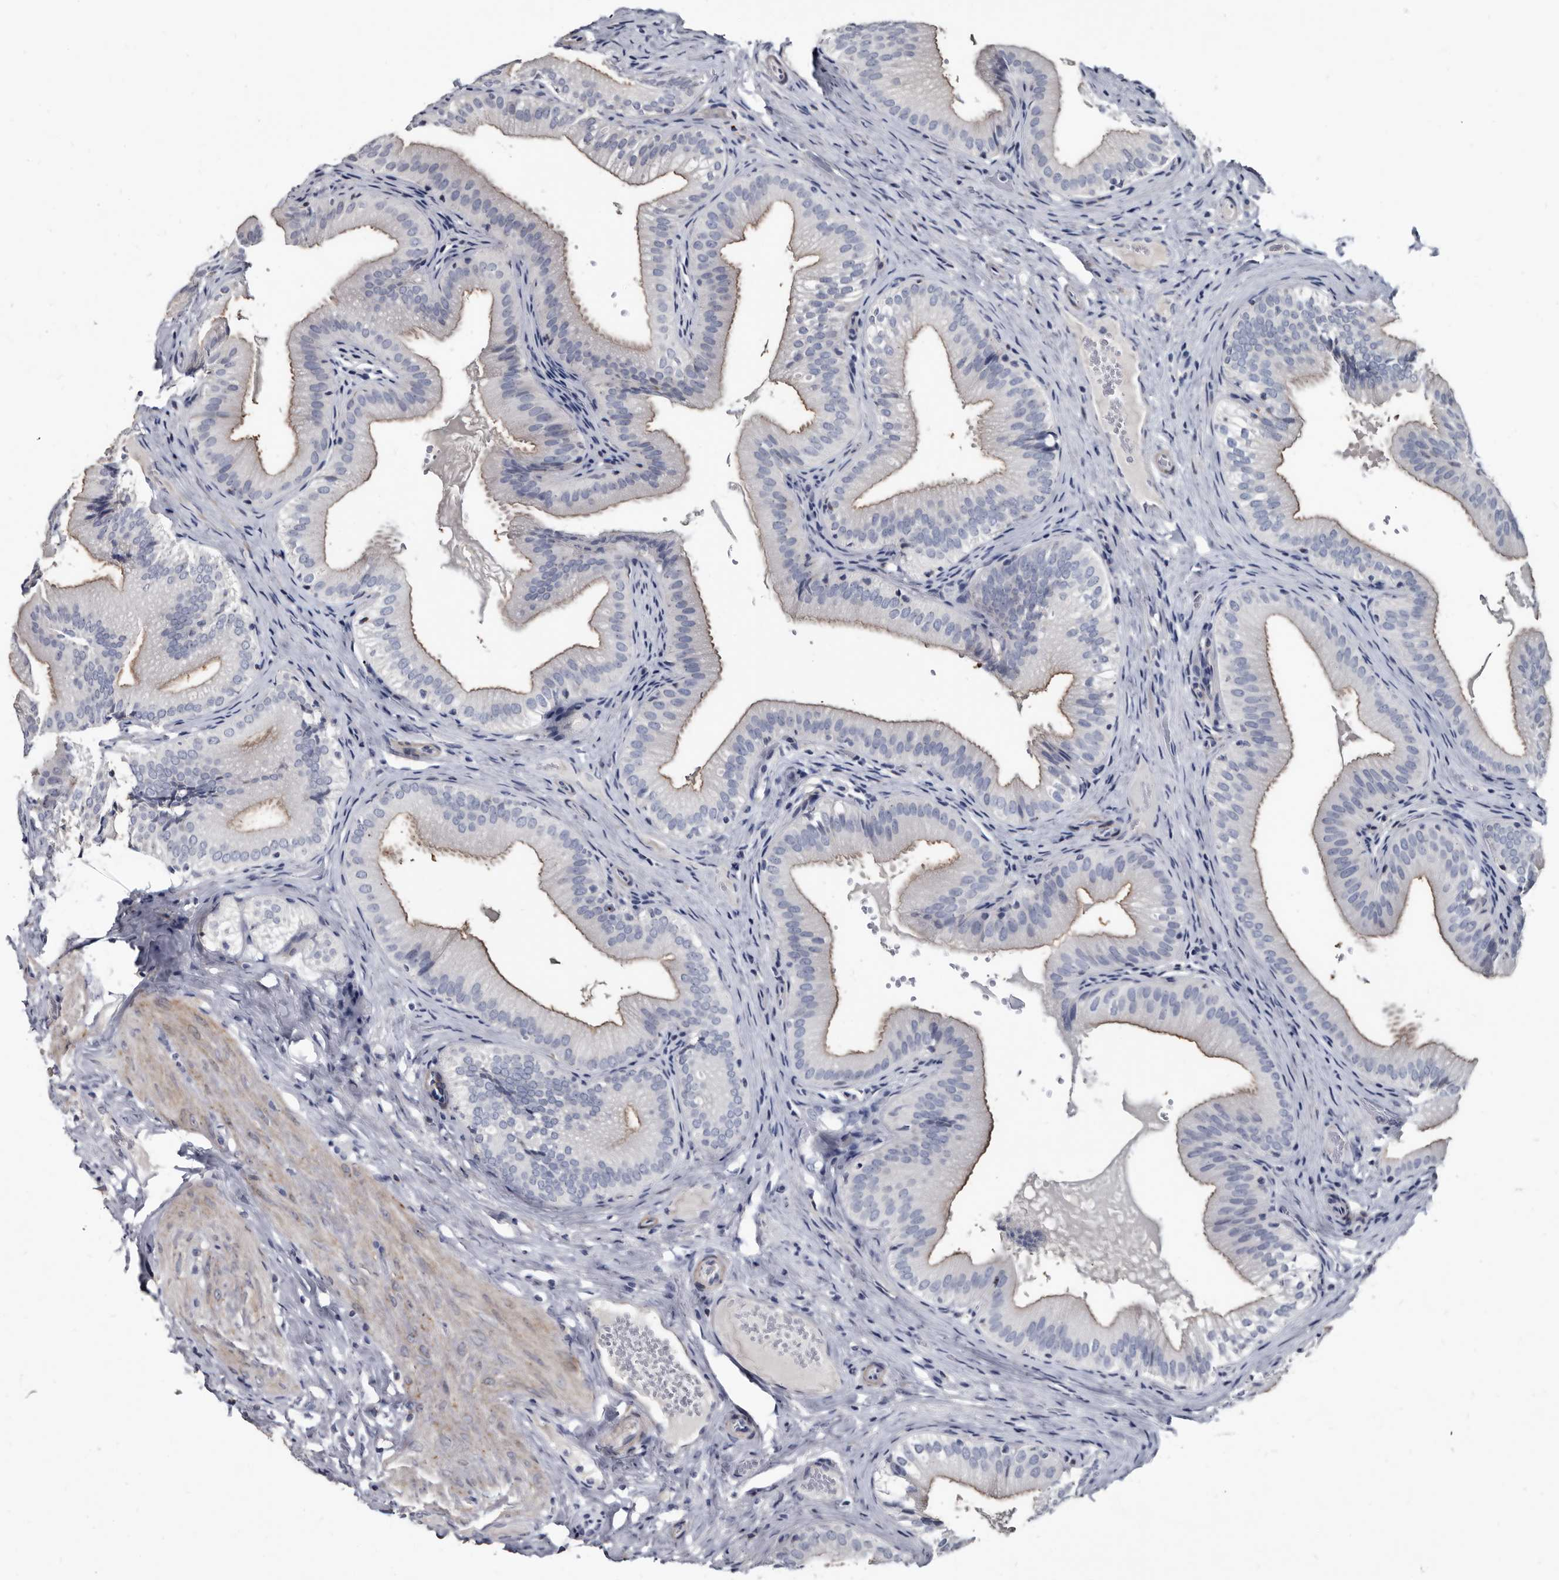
{"staining": {"intensity": "weak", "quantity": "<25%", "location": "cytoplasmic/membranous"}, "tissue": "gallbladder", "cell_type": "Glandular cells", "image_type": "normal", "snomed": [{"axis": "morphology", "description": "Normal tissue, NOS"}, {"axis": "topography", "description": "Gallbladder"}], "caption": "An immunohistochemistry micrograph of normal gallbladder is shown. There is no staining in glandular cells of gallbladder.", "gene": "PRSS8", "patient": {"sex": "female", "age": 30}}